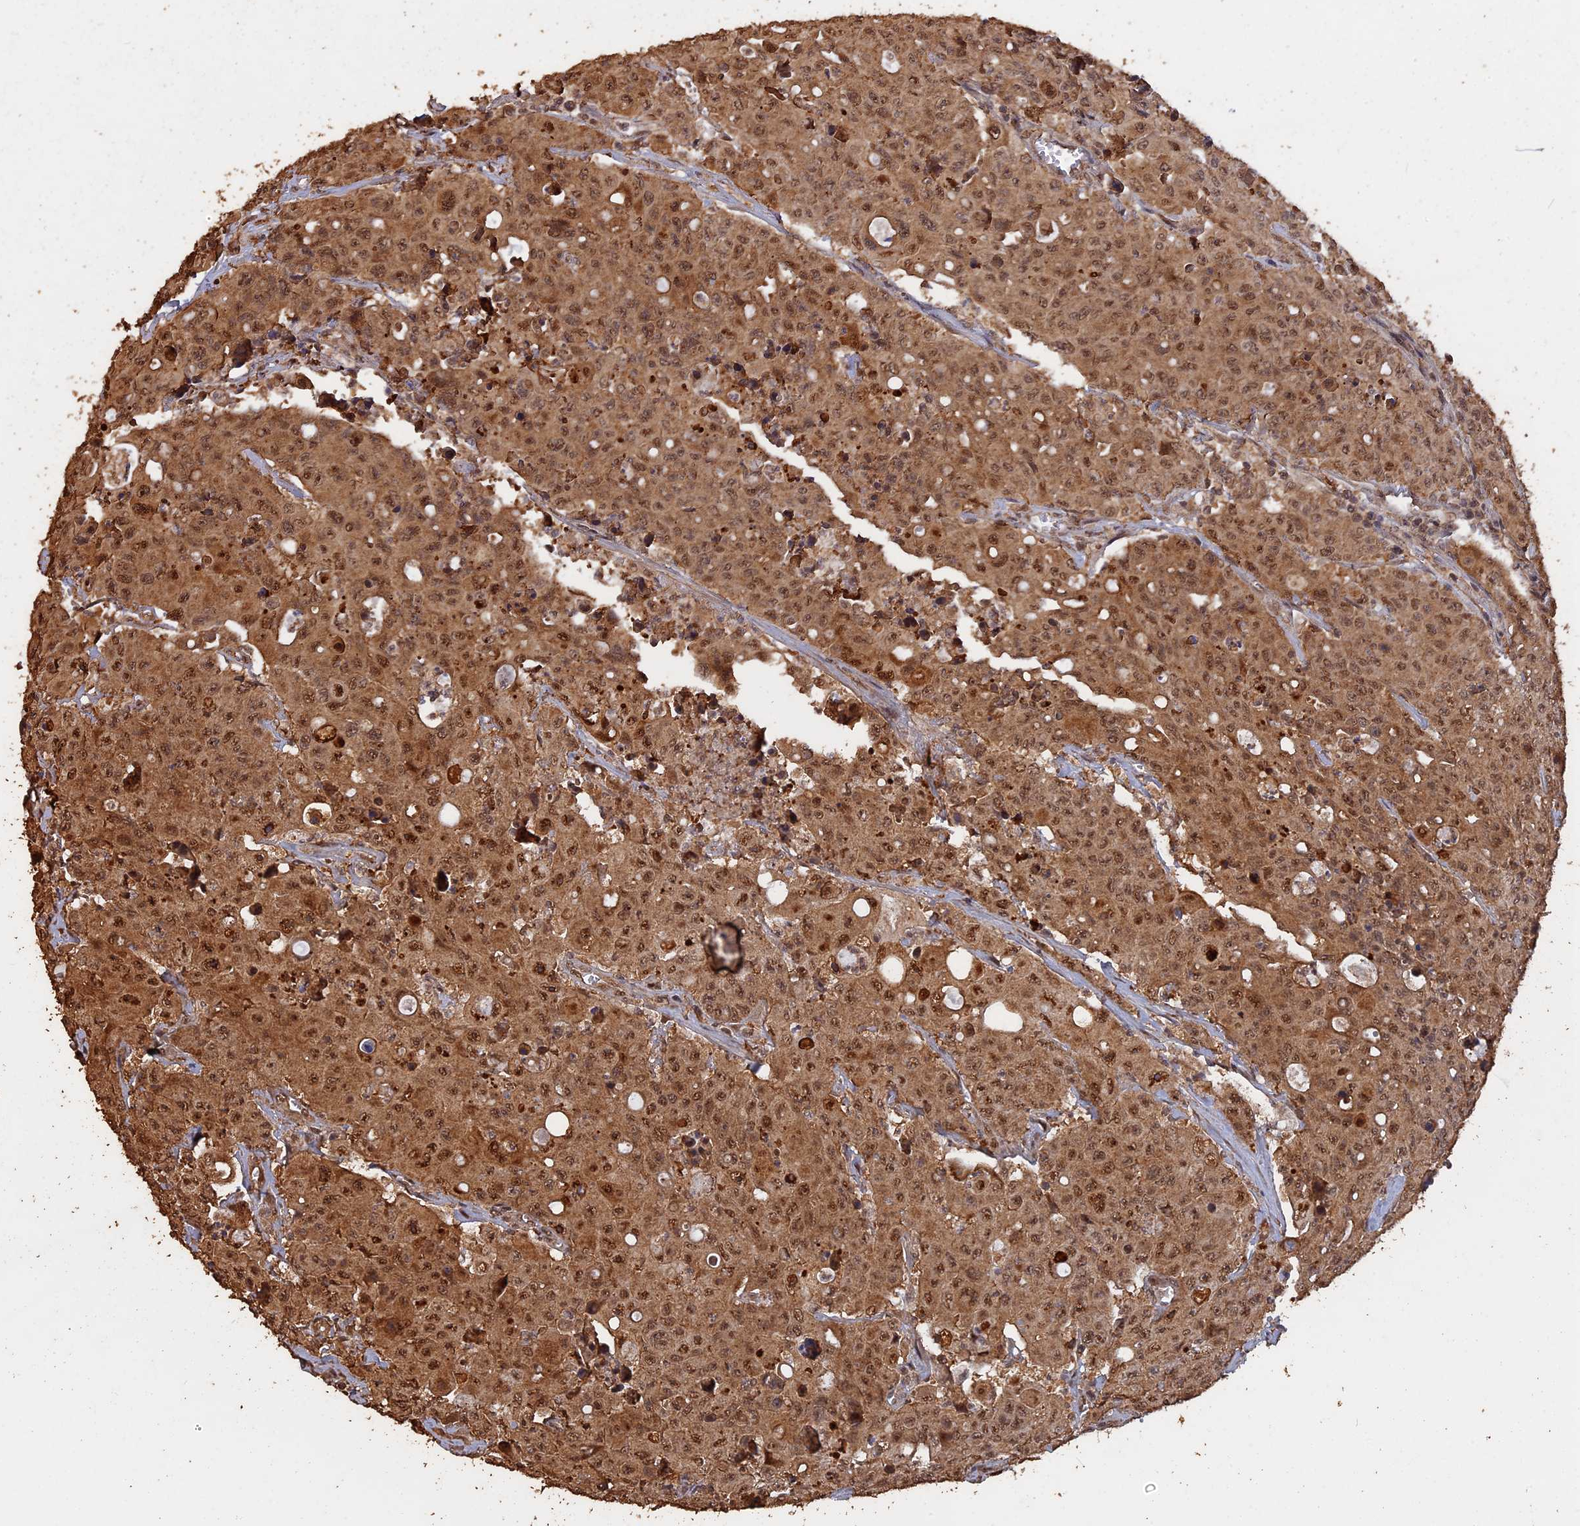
{"staining": {"intensity": "moderate", "quantity": ">75%", "location": "cytoplasmic/membranous,nuclear"}, "tissue": "colorectal cancer", "cell_type": "Tumor cells", "image_type": "cancer", "snomed": [{"axis": "morphology", "description": "Adenocarcinoma, NOS"}, {"axis": "topography", "description": "Colon"}], "caption": "Colorectal adenocarcinoma stained with a brown dye exhibits moderate cytoplasmic/membranous and nuclear positive expression in about >75% of tumor cells.", "gene": "PSMC6", "patient": {"sex": "male", "age": 51}}